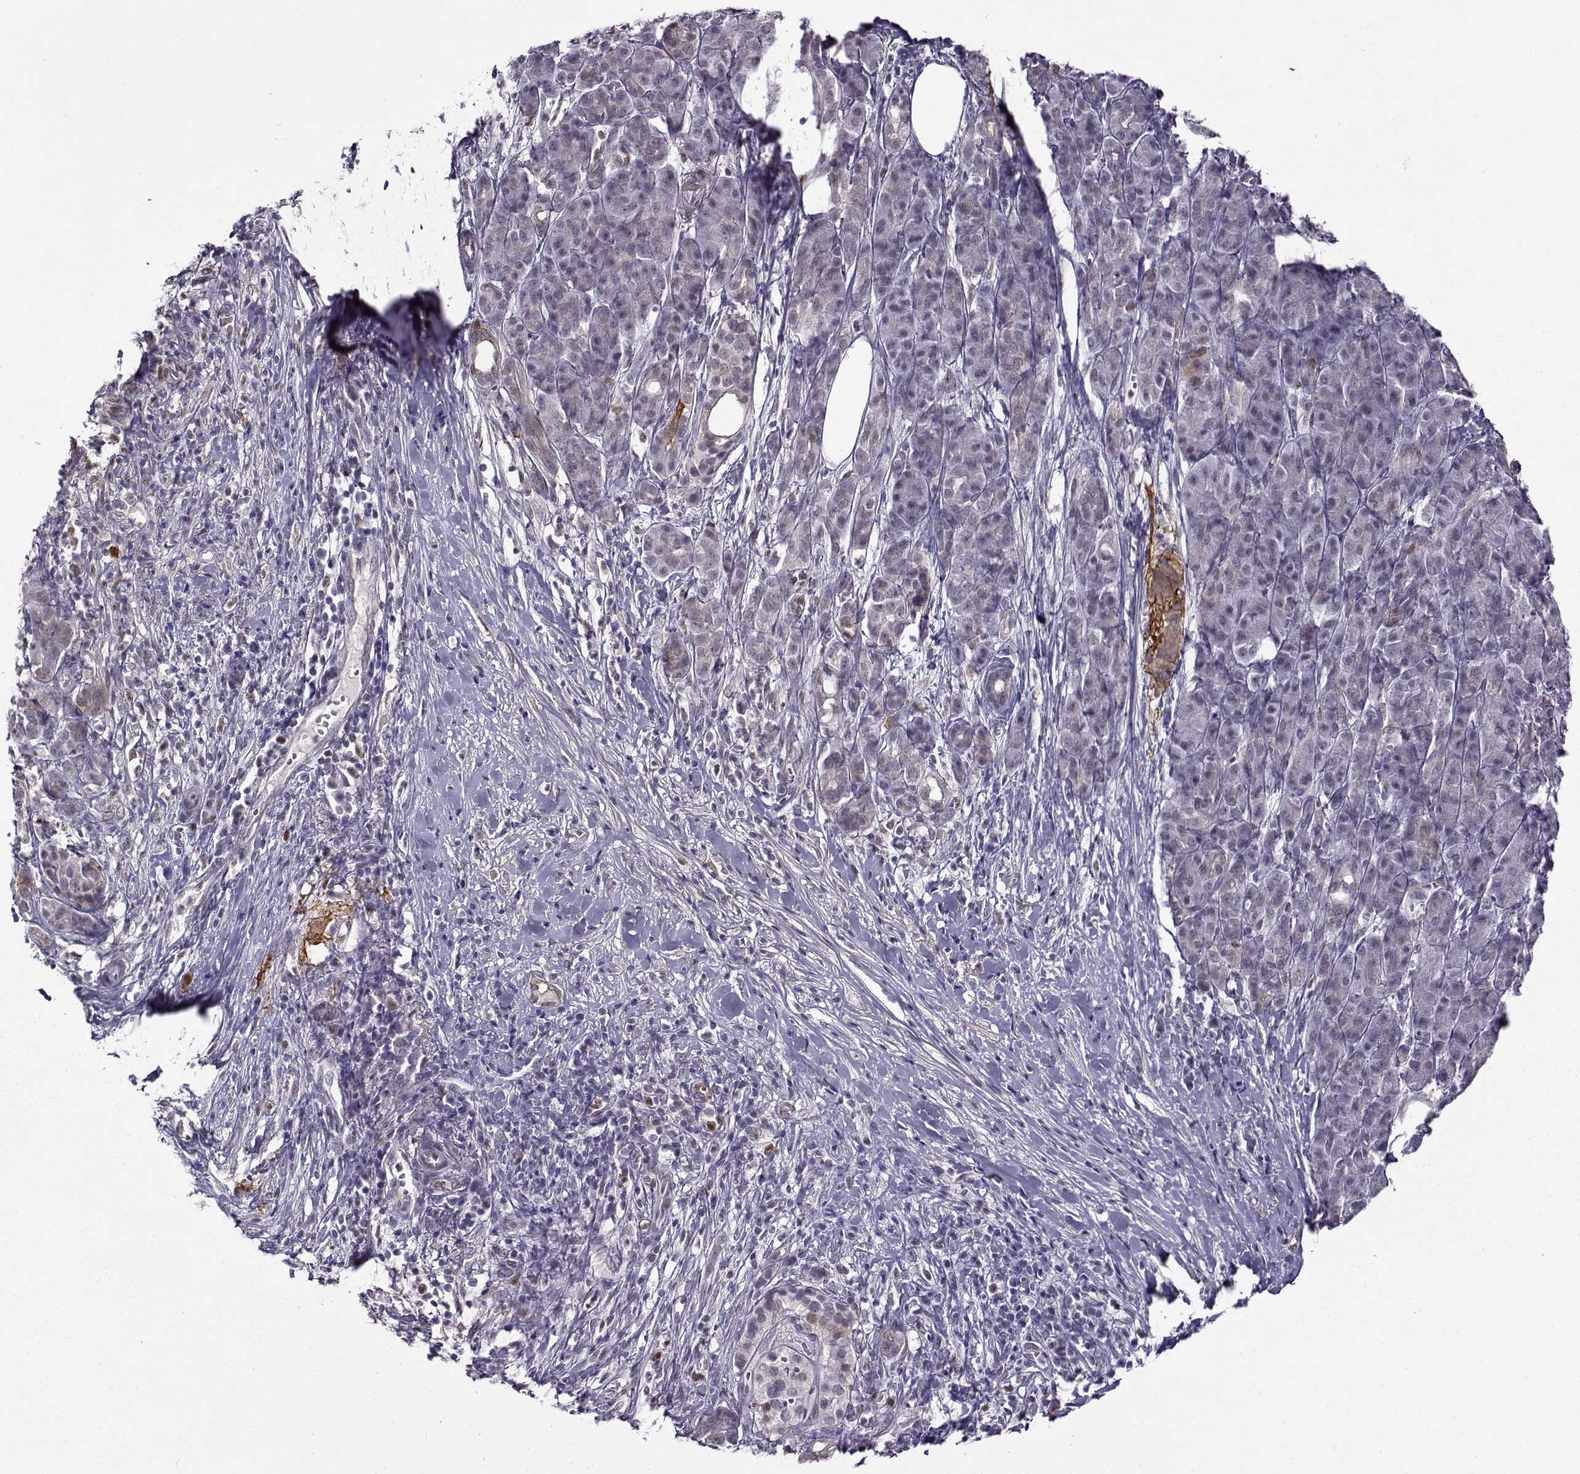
{"staining": {"intensity": "moderate", "quantity": "<25%", "location": "cytoplasmic/membranous,nuclear"}, "tissue": "pancreatic cancer", "cell_type": "Tumor cells", "image_type": "cancer", "snomed": [{"axis": "morphology", "description": "Adenocarcinoma, NOS"}, {"axis": "topography", "description": "Pancreas"}], "caption": "Tumor cells show low levels of moderate cytoplasmic/membranous and nuclear positivity in approximately <25% of cells in human pancreatic cancer (adenocarcinoma). (DAB IHC with brightfield microscopy, high magnification).", "gene": "BACH1", "patient": {"sex": "male", "age": 61}}